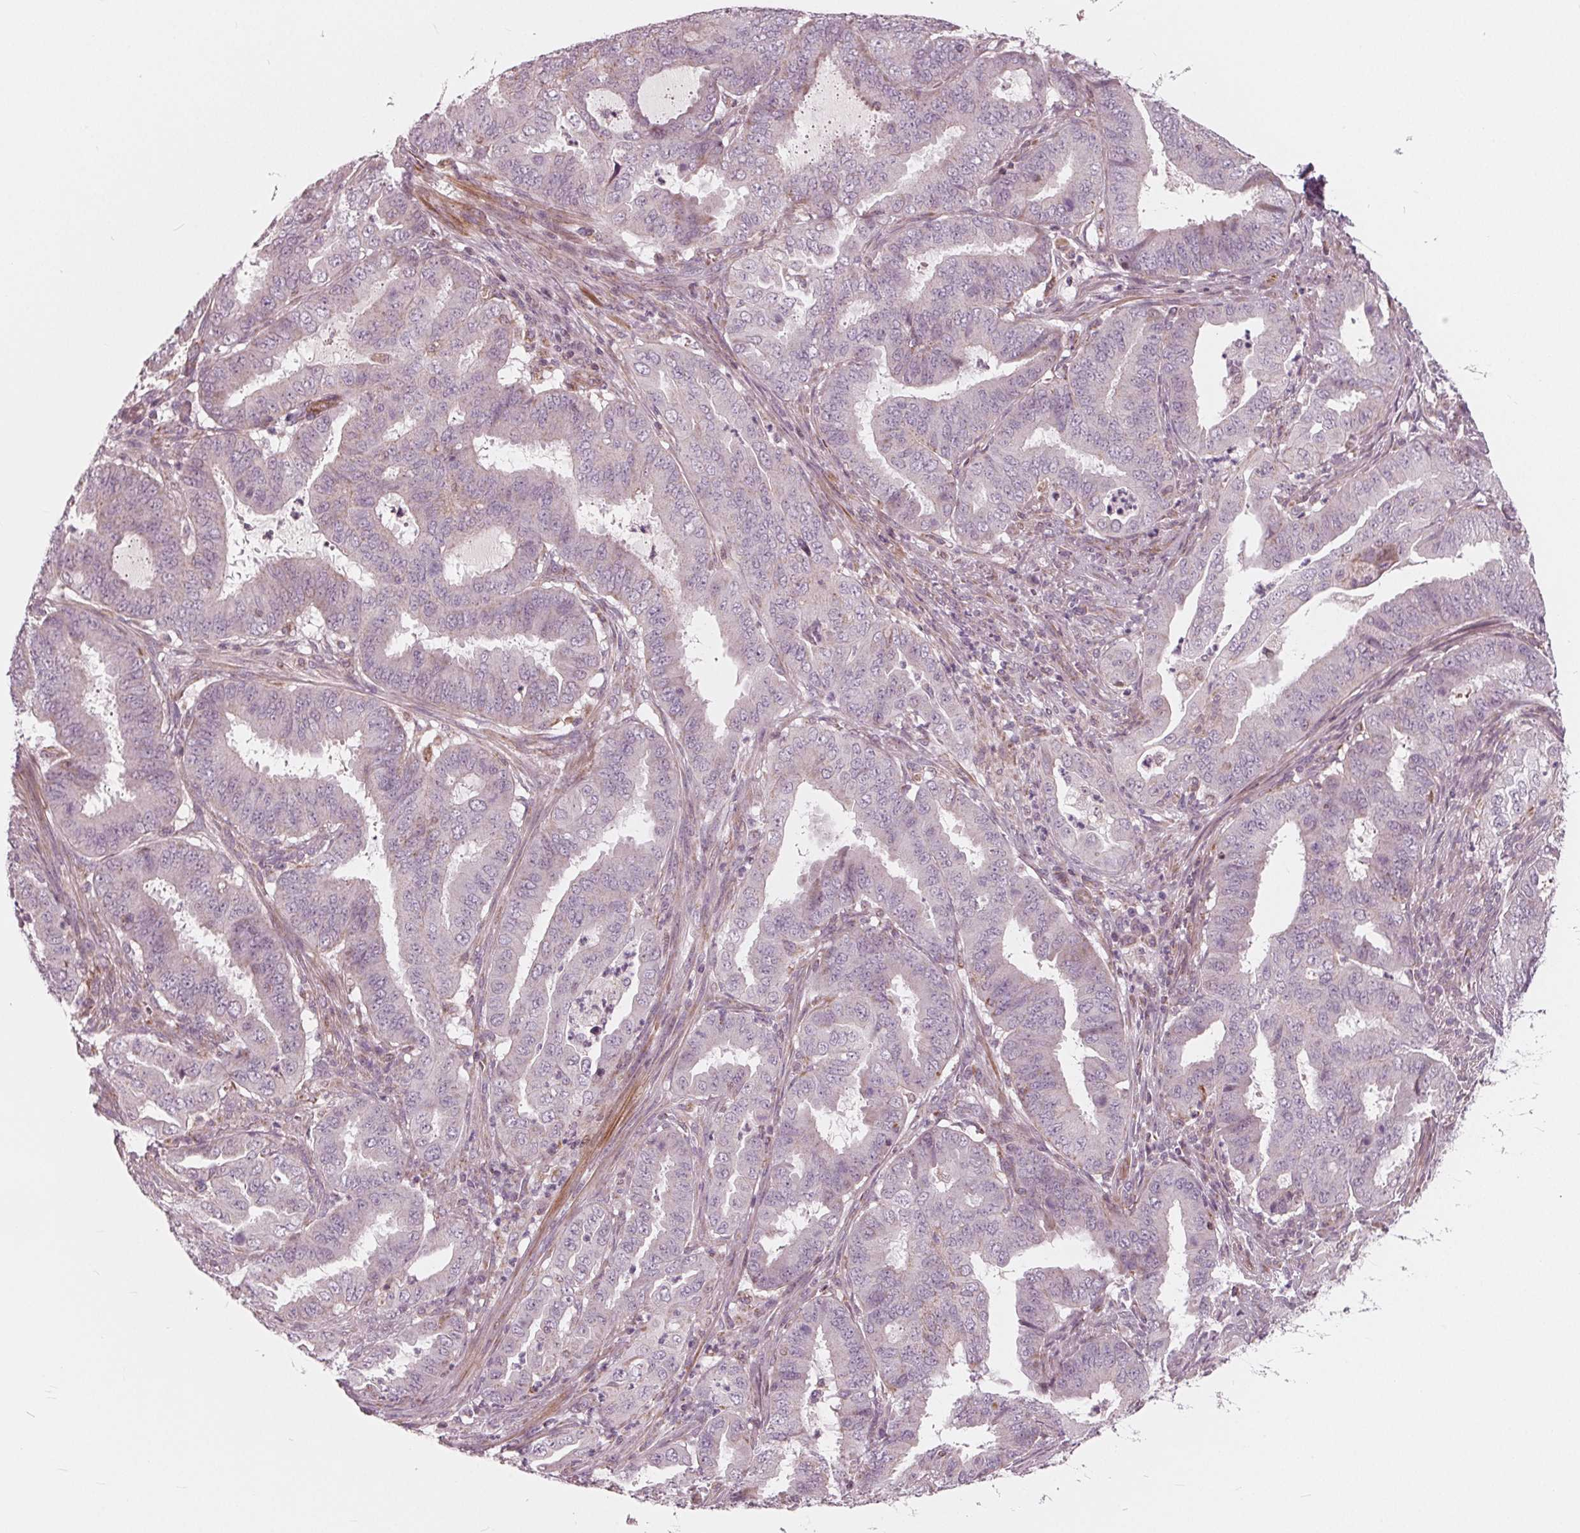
{"staining": {"intensity": "negative", "quantity": "none", "location": "none"}, "tissue": "endometrial cancer", "cell_type": "Tumor cells", "image_type": "cancer", "snomed": [{"axis": "morphology", "description": "Adenocarcinoma, NOS"}, {"axis": "topography", "description": "Endometrium"}], "caption": "High power microscopy histopathology image of an IHC micrograph of adenocarcinoma (endometrial), revealing no significant expression in tumor cells.", "gene": "DCAF4L2", "patient": {"sex": "female", "age": 51}}